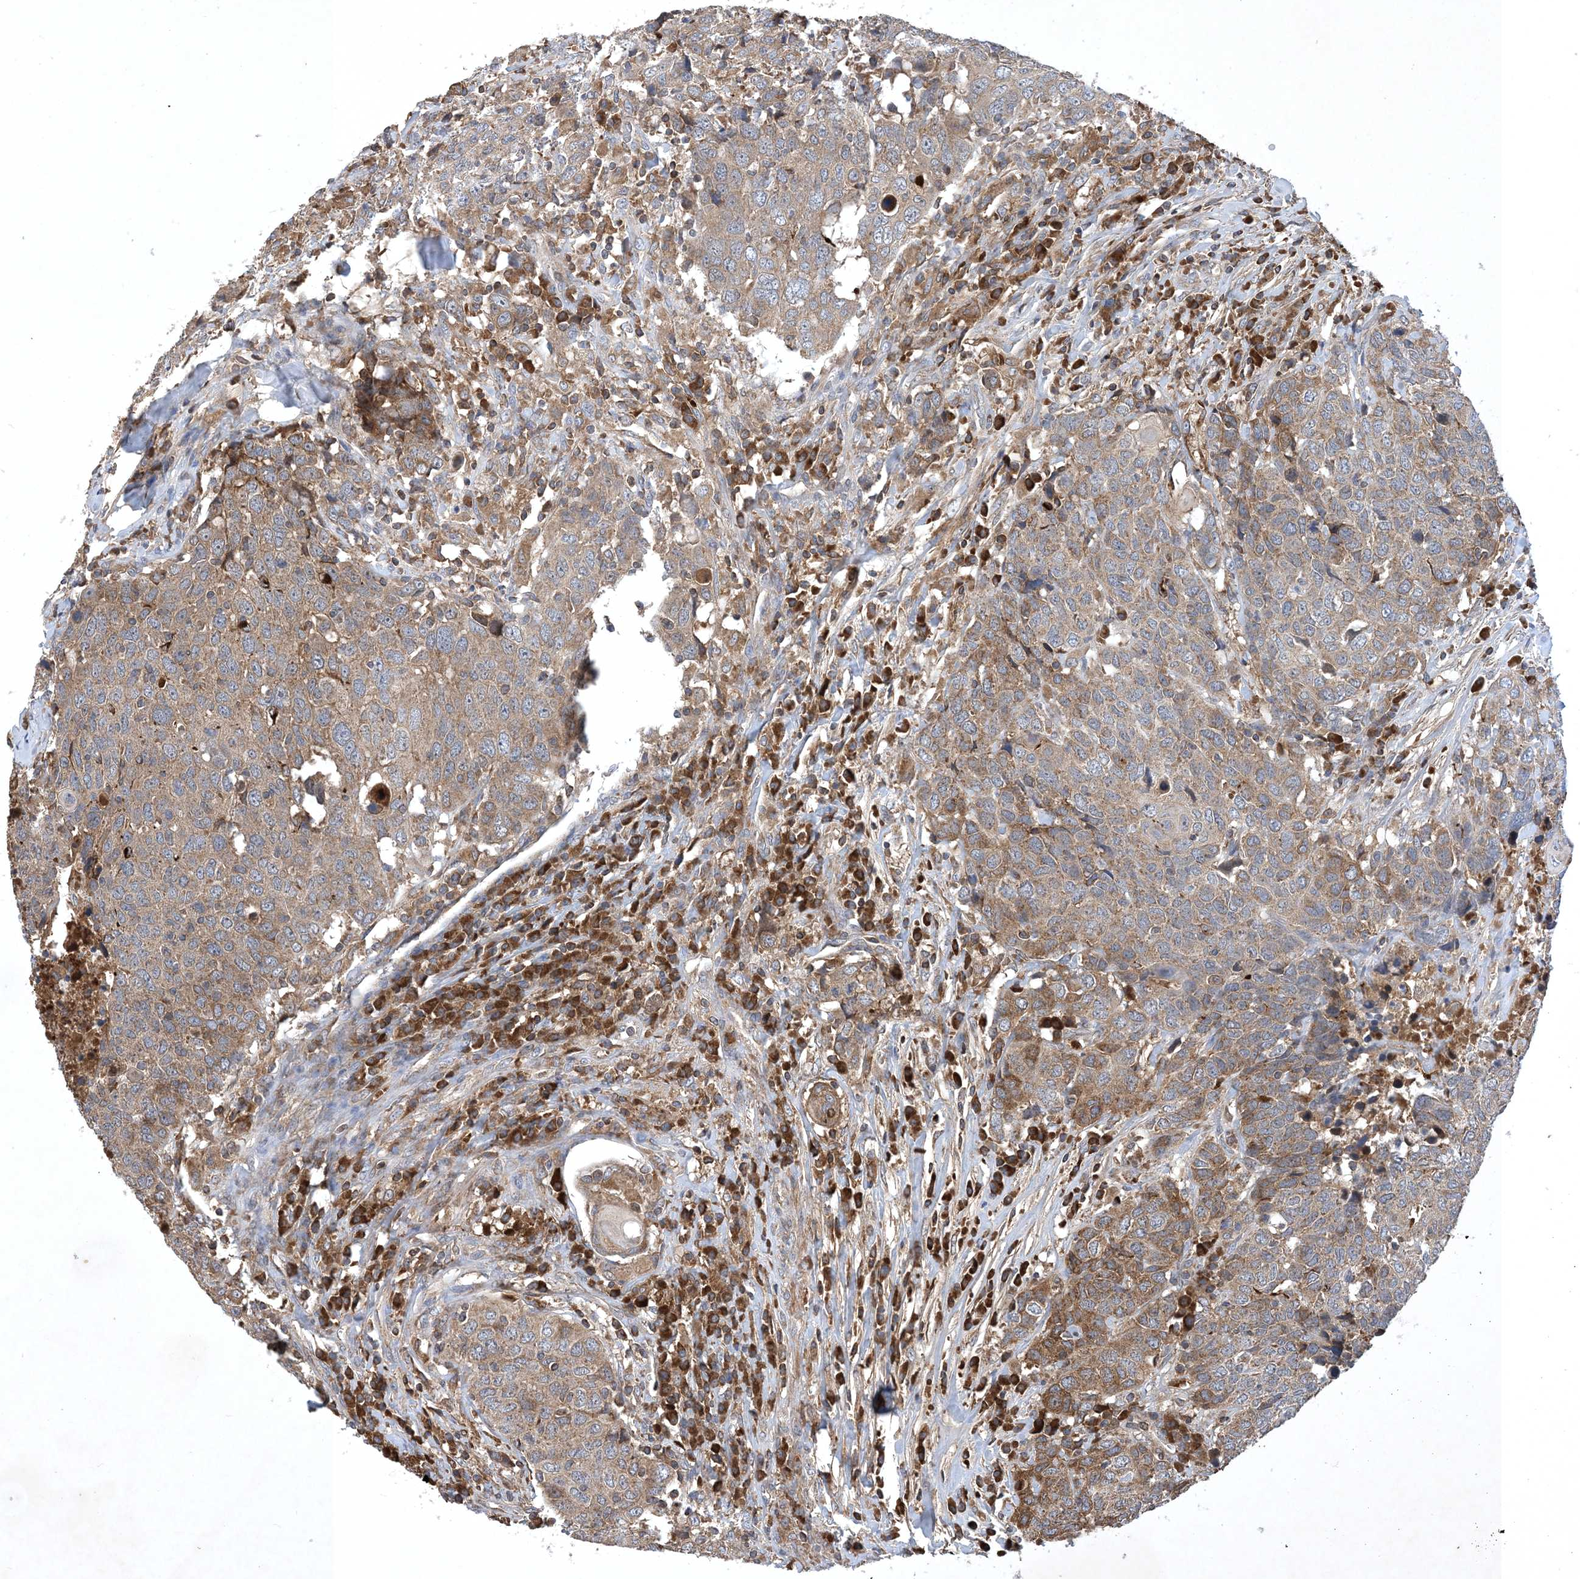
{"staining": {"intensity": "moderate", "quantity": ">75%", "location": "cytoplasmic/membranous"}, "tissue": "head and neck cancer", "cell_type": "Tumor cells", "image_type": "cancer", "snomed": [{"axis": "morphology", "description": "Squamous cell carcinoma, NOS"}, {"axis": "topography", "description": "Head-Neck"}], "caption": "An immunohistochemistry image of neoplastic tissue is shown. Protein staining in brown labels moderate cytoplasmic/membranous positivity in head and neck squamous cell carcinoma within tumor cells.", "gene": "STK19", "patient": {"sex": "male", "age": 66}}